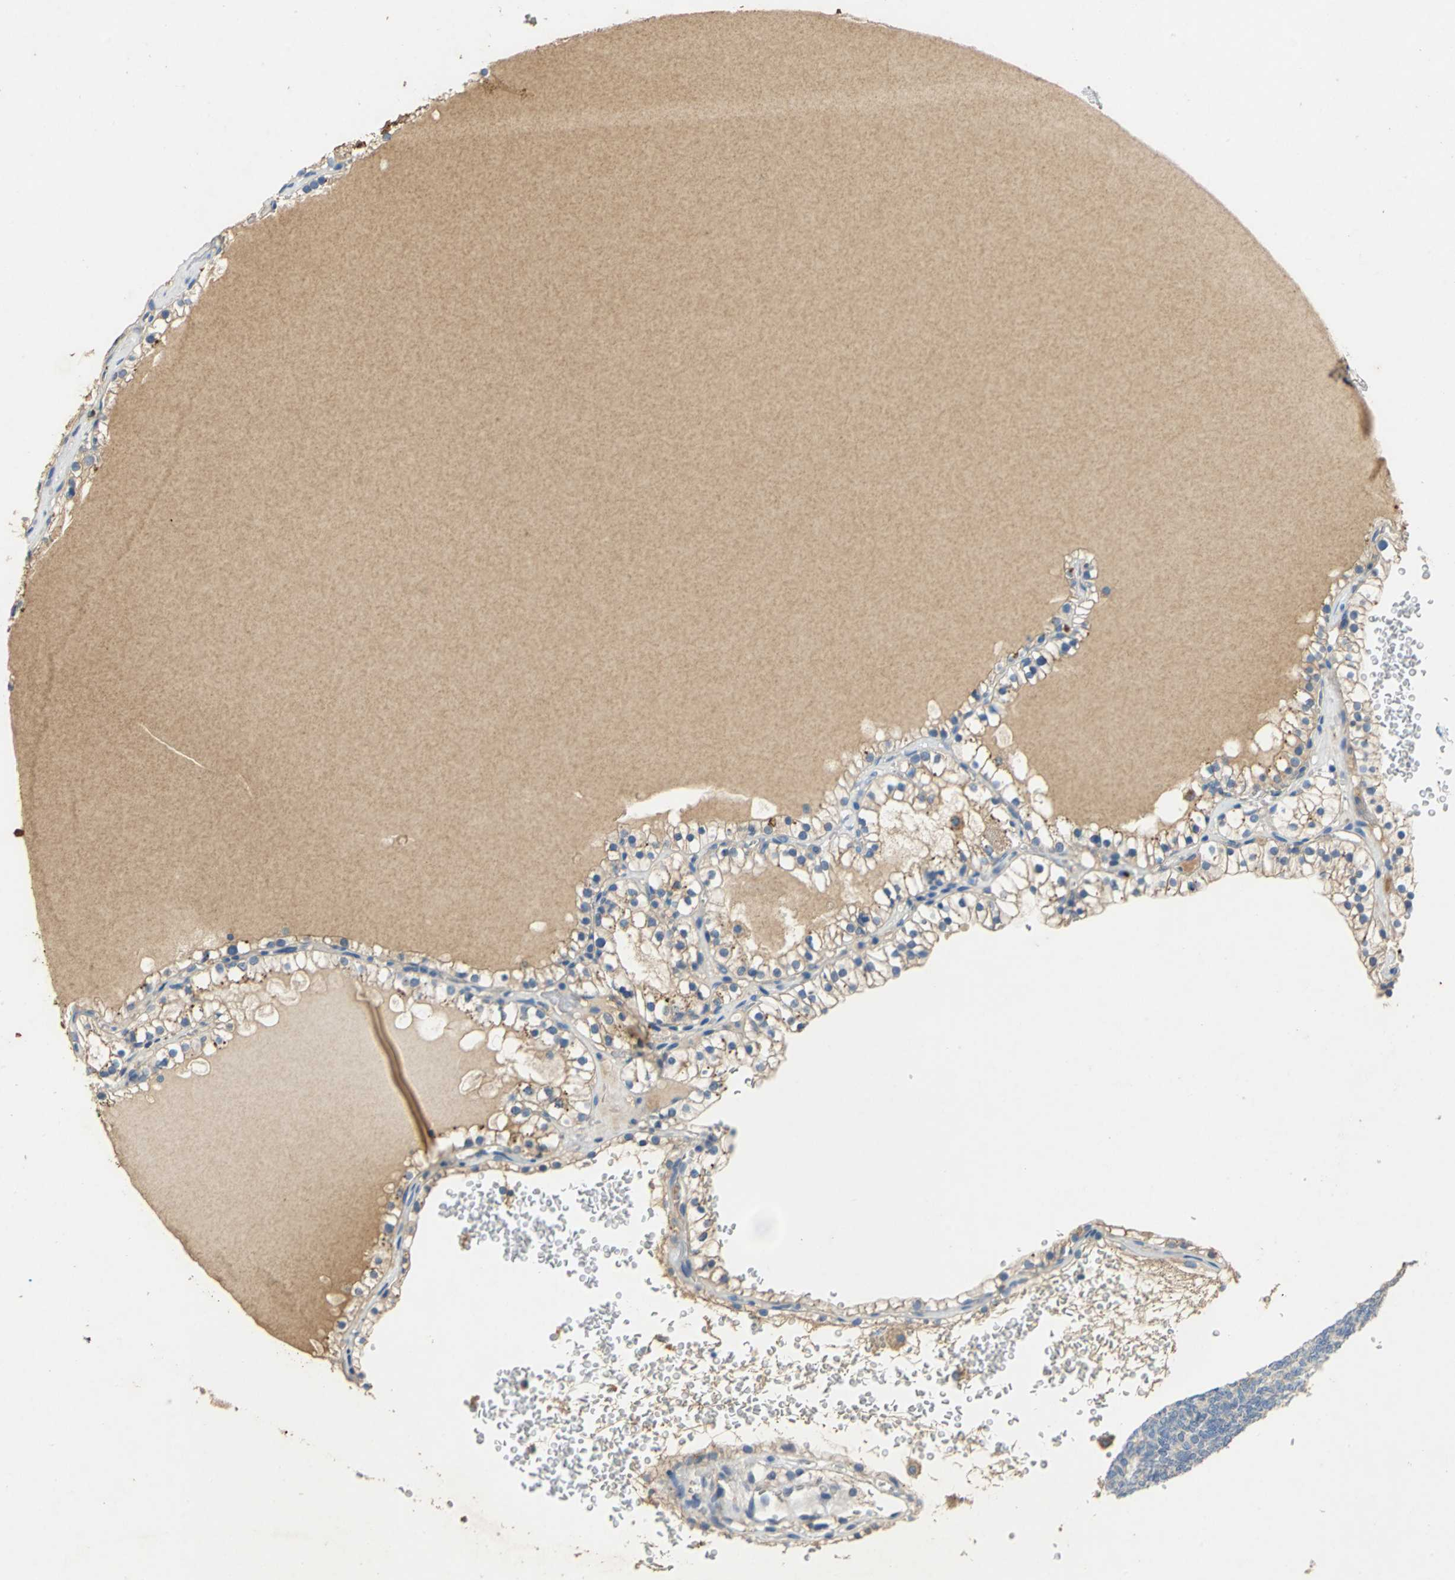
{"staining": {"intensity": "weak", "quantity": ">75%", "location": "cytoplasmic/membranous"}, "tissue": "renal cancer", "cell_type": "Tumor cells", "image_type": "cancer", "snomed": [{"axis": "morphology", "description": "Adenocarcinoma, NOS"}, {"axis": "topography", "description": "Kidney"}], "caption": "Immunohistochemical staining of renal adenocarcinoma reveals low levels of weak cytoplasmic/membranous expression in about >75% of tumor cells.", "gene": "ADAMTS5", "patient": {"sex": "female", "age": 41}}